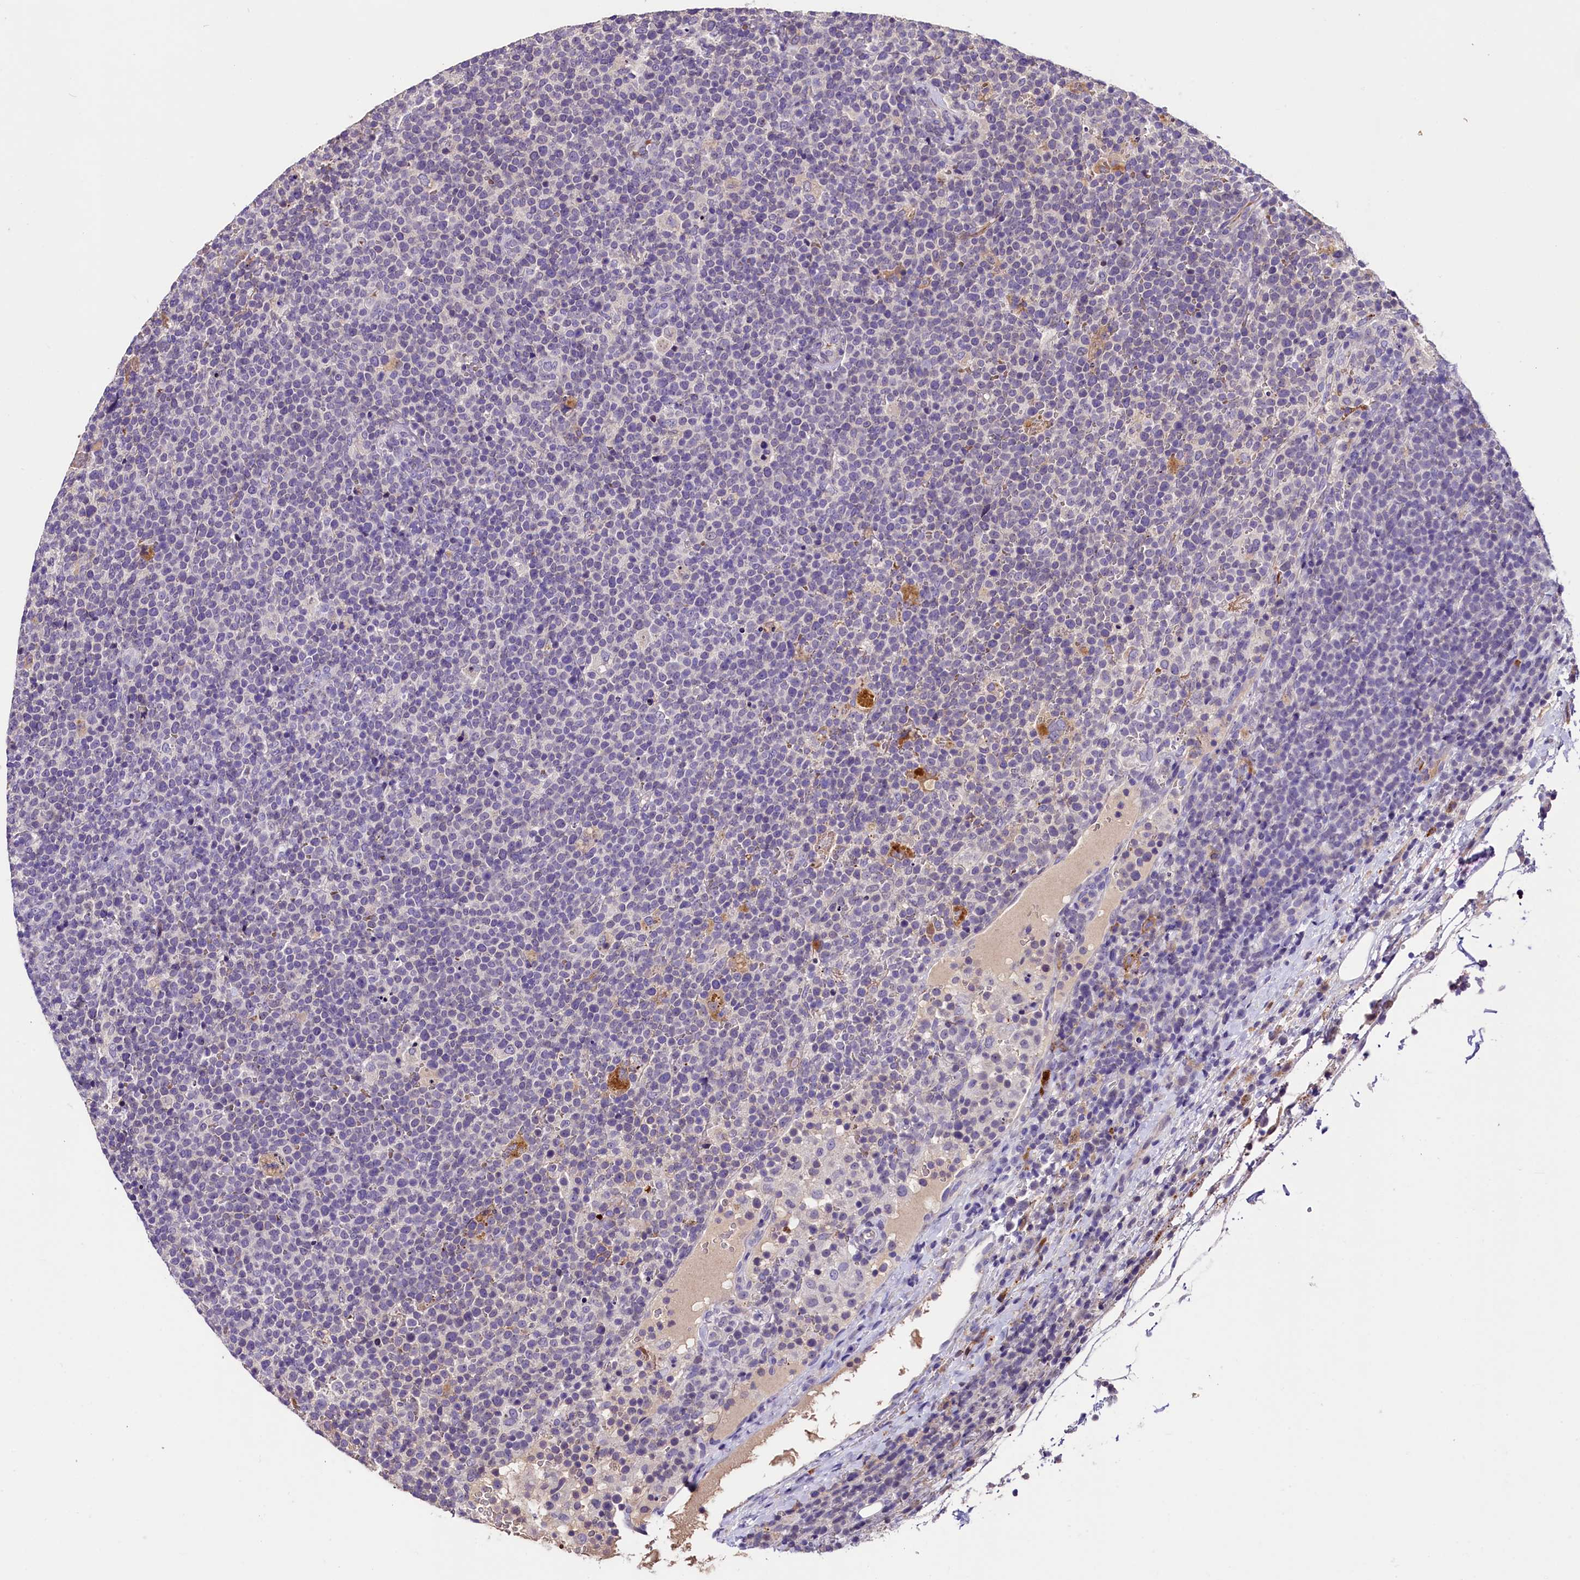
{"staining": {"intensity": "negative", "quantity": "none", "location": "none"}, "tissue": "lymphoma", "cell_type": "Tumor cells", "image_type": "cancer", "snomed": [{"axis": "morphology", "description": "Malignant lymphoma, non-Hodgkin's type, High grade"}, {"axis": "topography", "description": "Lymph node"}], "caption": "Malignant lymphoma, non-Hodgkin's type (high-grade) was stained to show a protein in brown. There is no significant positivity in tumor cells.", "gene": "MEX3B", "patient": {"sex": "male", "age": 61}}